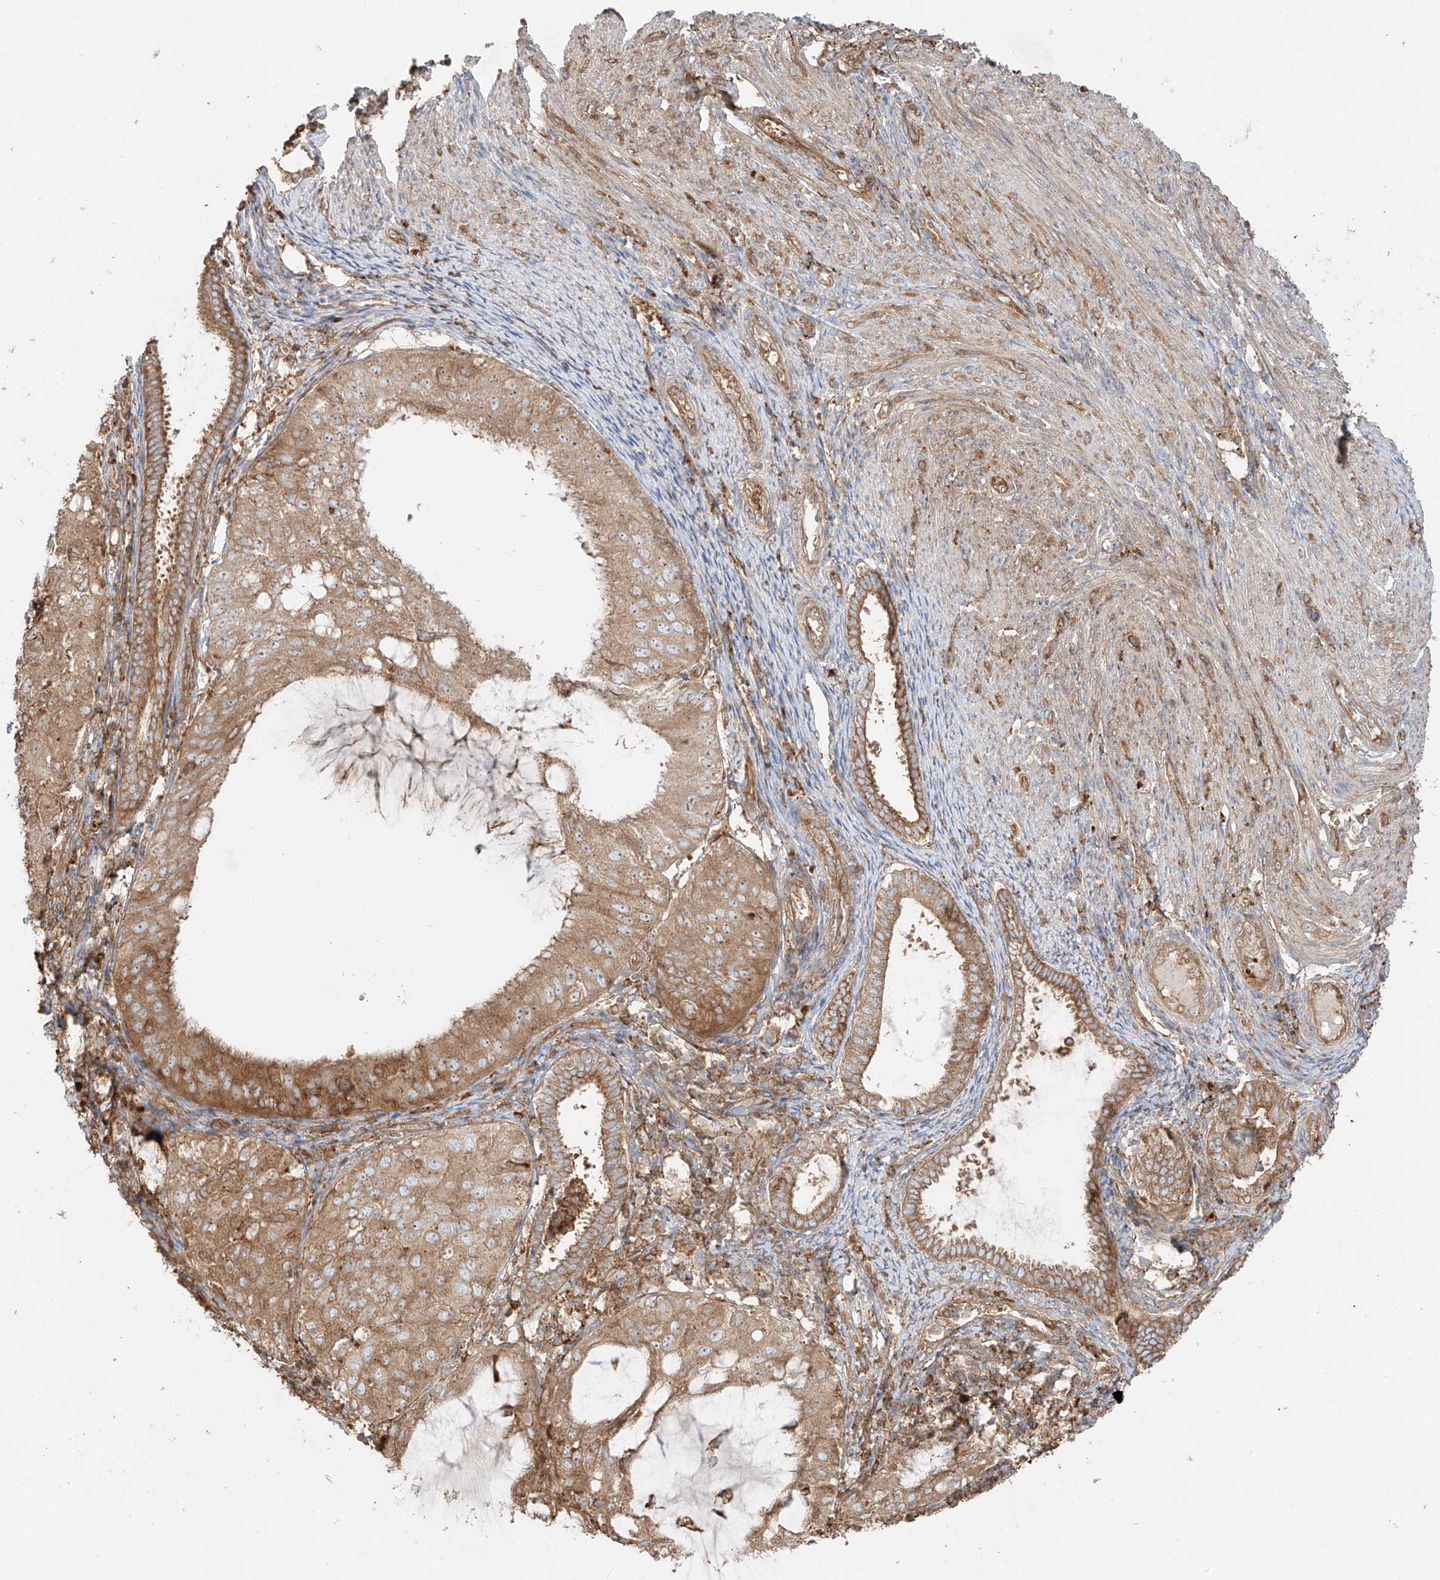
{"staining": {"intensity": "moderate", "quantity": ">75%", "location": "cytoplasmic/membranous"}, "tissue": "endometrial cancer", "cell_type": "Tumor cells", "image_type": "cancer", "snomed": [{"axis": "morphology", "description": "Adenocarcinoma, NOS"}, {"axis": "topography", "description": "Endometrium"}], "caption": "This micrograph exhibits immunohistochemistry staining of human endometrial cancer (adenocarcinoma), with medium moderate cytoplasmic/membranous positivity in approximately >75% of tumor cells.", "gene": "SNX9", "patient": {"sex": "female", "age": 81}}